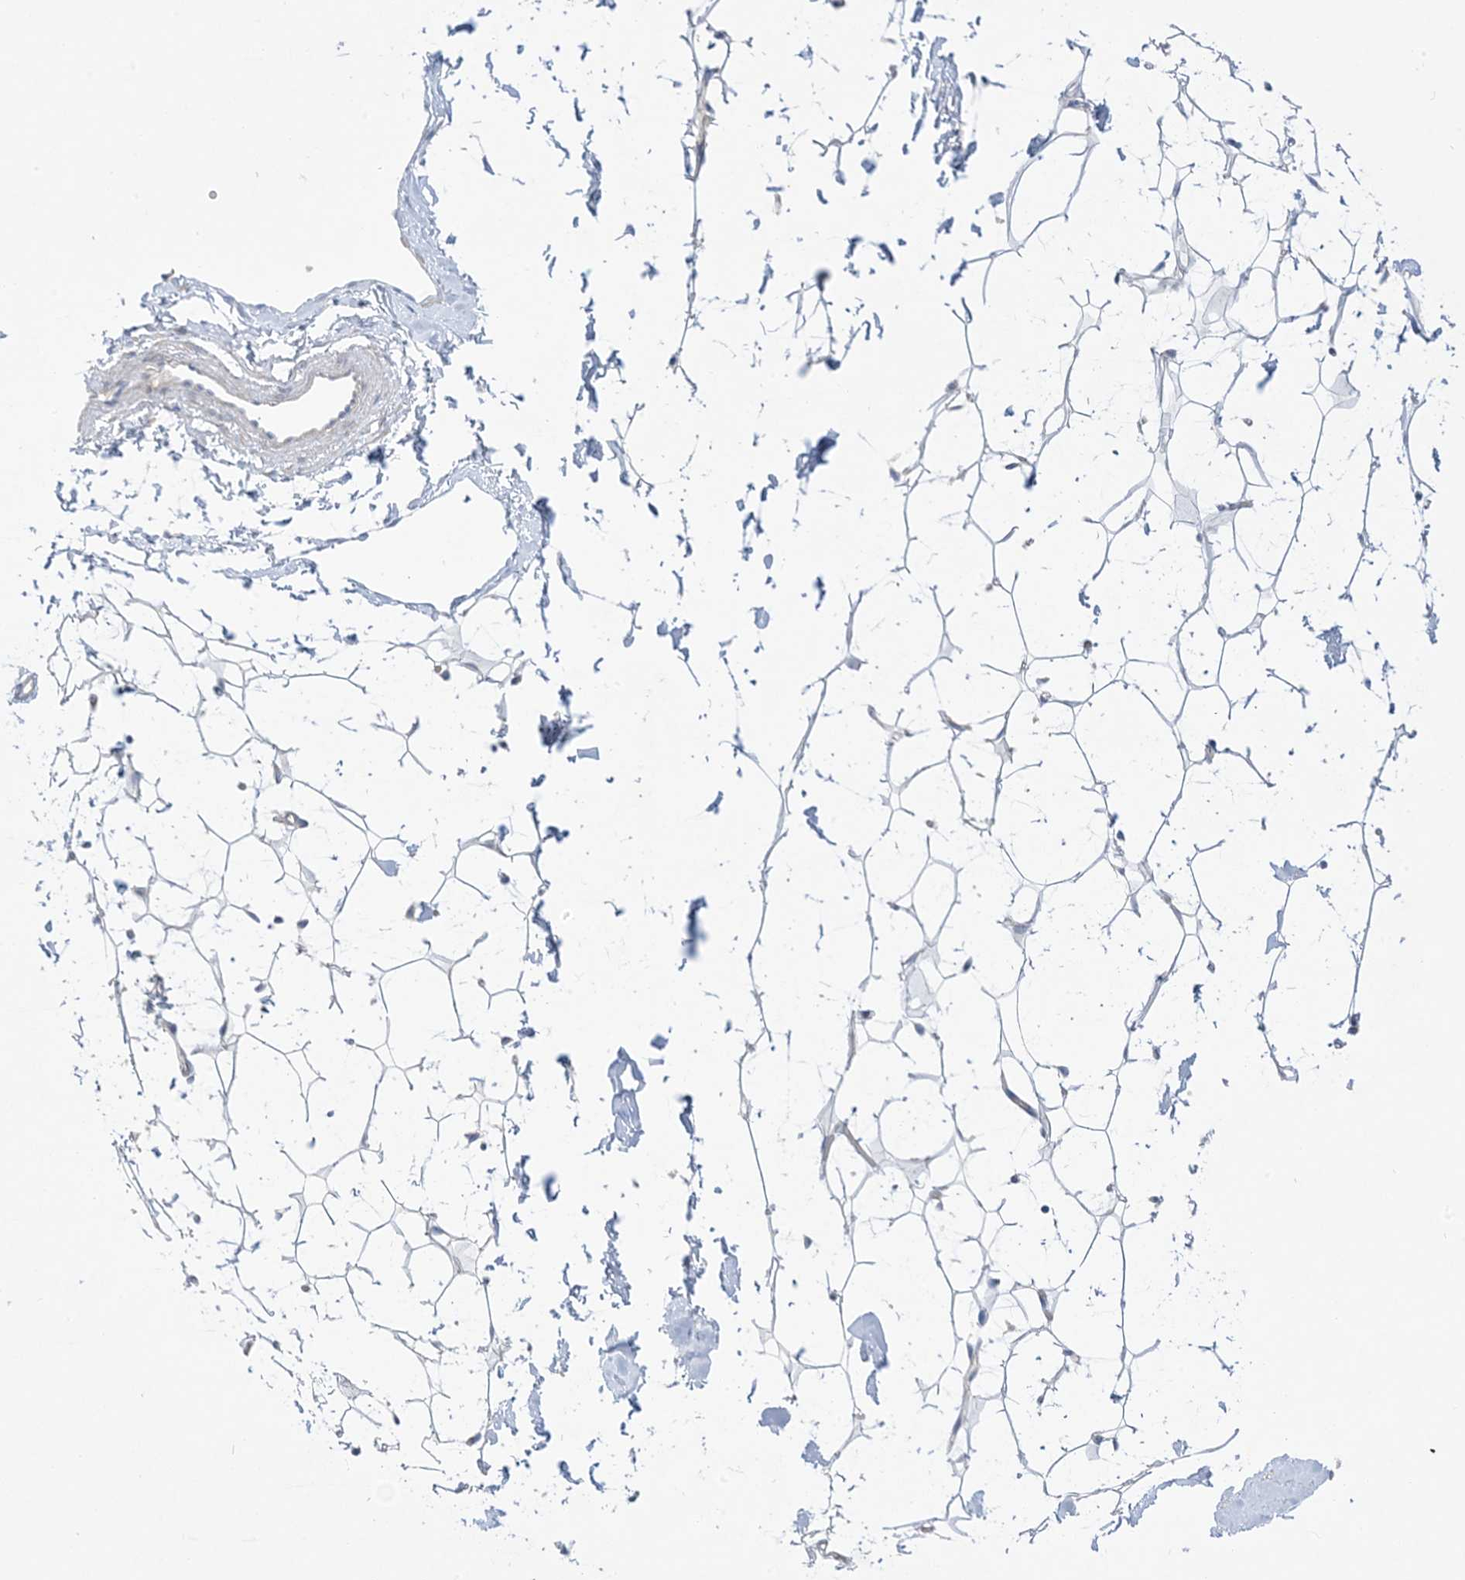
{"staining": {"intensity": "negative", "quantity": "none", "location": "none"}, "tissue": "adipose tissue", "cell_type": "Adipocytes", "image_type": "normal", "snomed": [{"axis": "morphology", "description": "Normal tissue, NOS"}, {"axis": "topography", "description": "Breast"}], "caption": "This micrograph is of unremarkable adipose tissue stained with IHC to label a protein in brown with the nuclei are counter-stained blue. There is no positivity in adipocytes.", "gene": "FAM184A", "patient": {"sex": "female", "age": 23}}